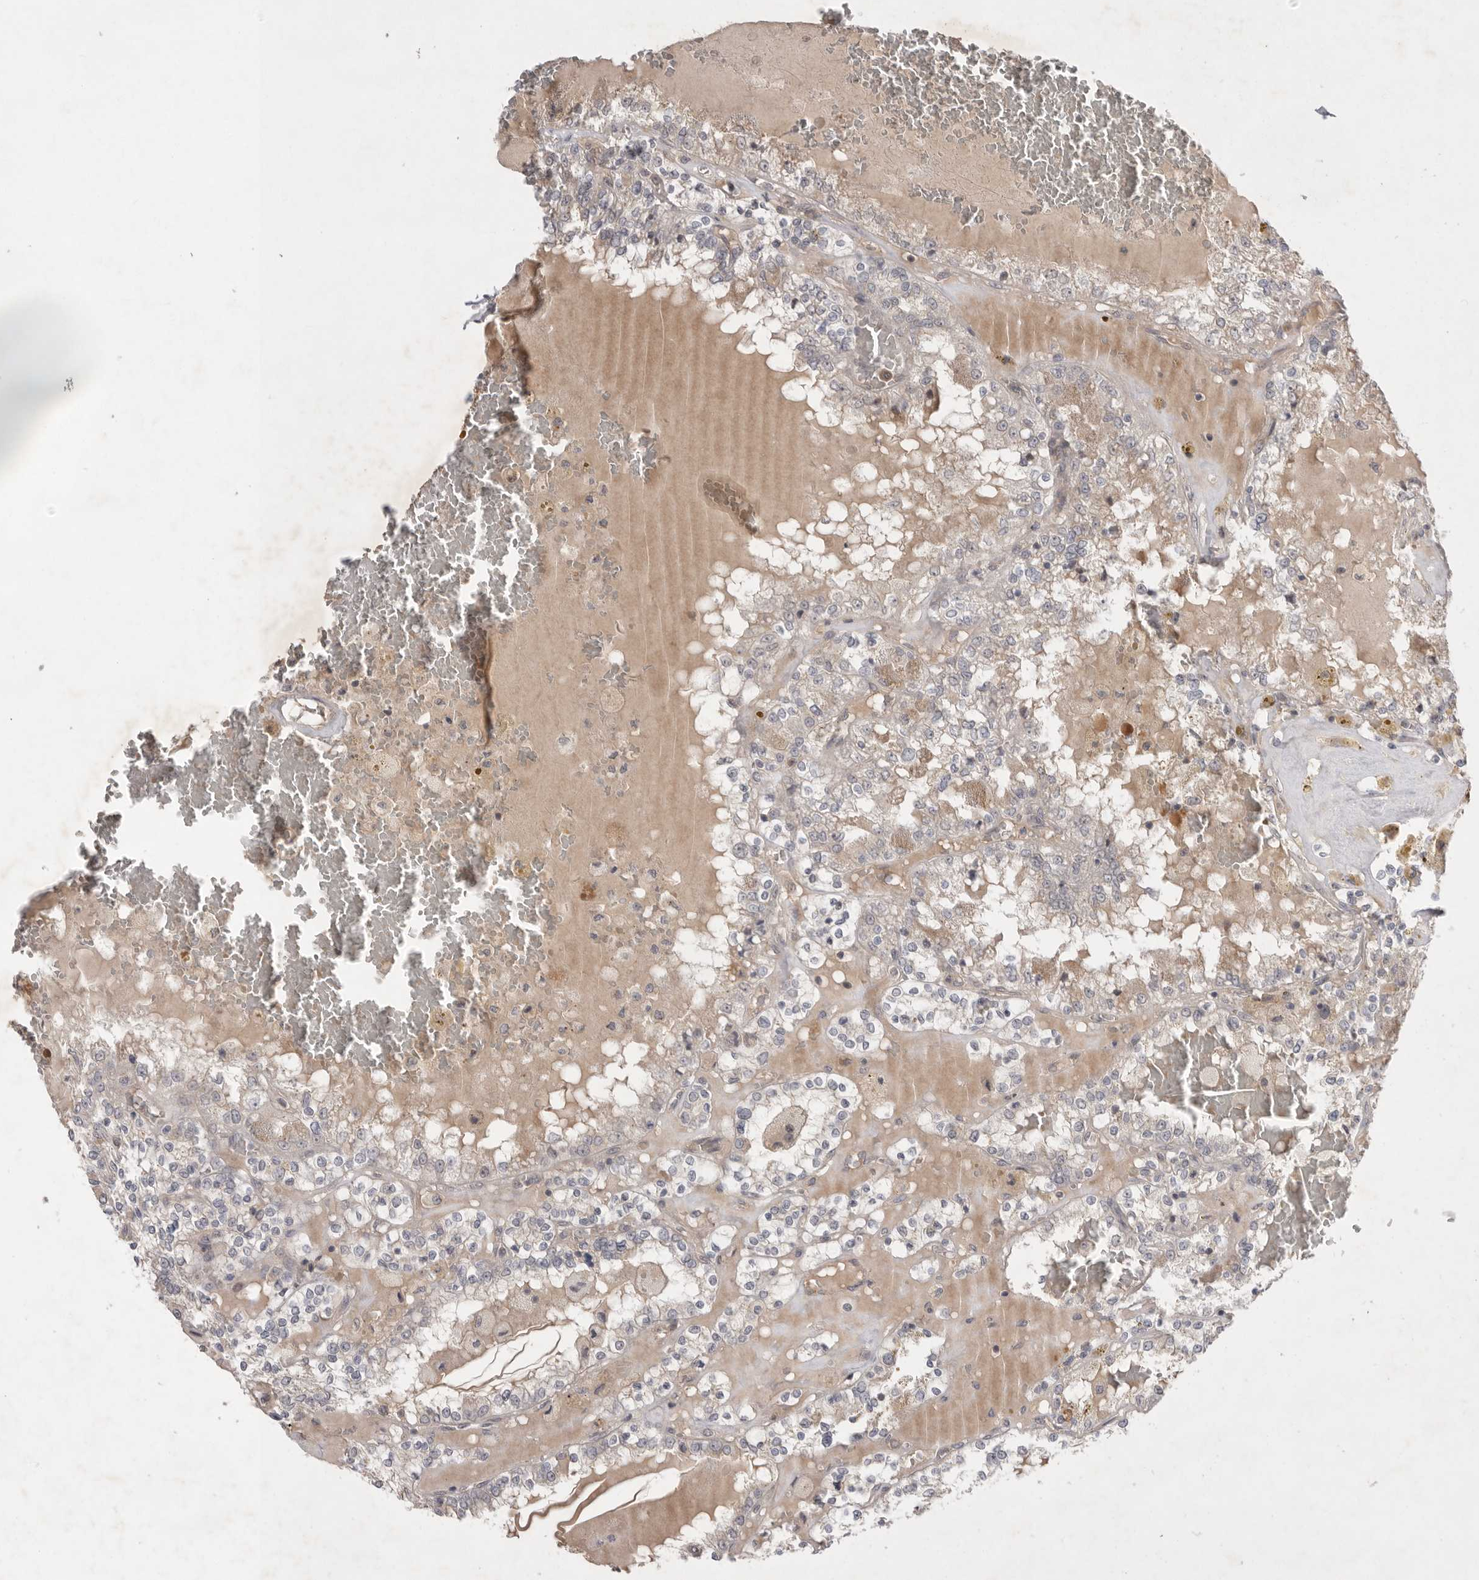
{"staining": {"intensity": "weak", "quantity": "<25%", "location": "cytoplasmic/membranous"}, "tissue": "renal cancer", "cell_type": "Tumor cells", "image_type": "cancer", "snomed": [{"axis": "morphology", "description": "Adenocarcinoma, NOS"}, {"axis": "topography", "description": "Kidney"}], "caption": "Tumor cells are negative for protein expression in human renal cancer.", "gene": "NRCAM", "patient": {"sex": "female", "age": 56}}